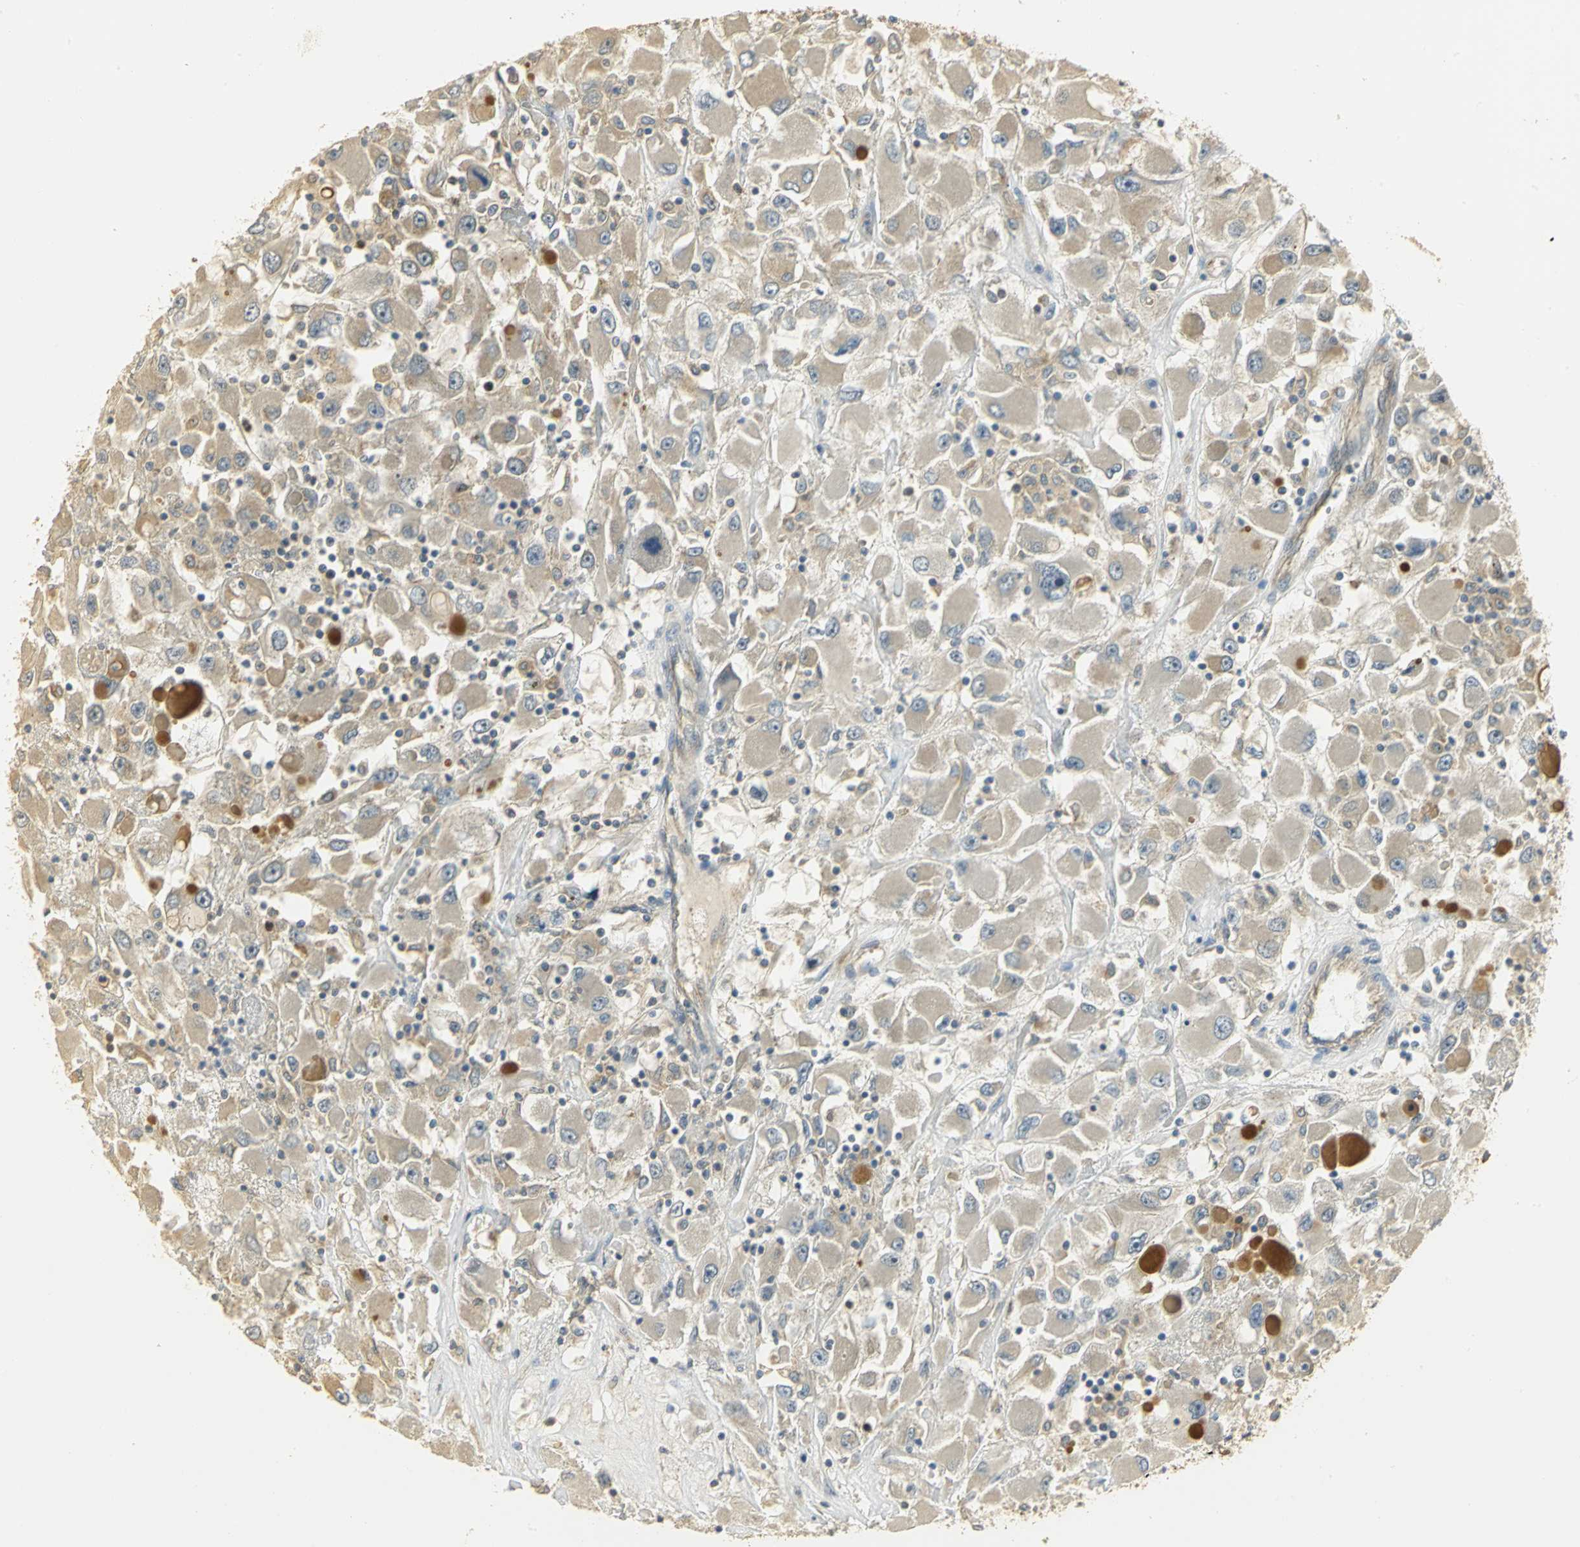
{"staining": {"intensity": "moderate", "quantity": ">75%", "location": "cytoplasmic/membranous"}, "tissue": "renal cancer", "cell_type": "Tumor cells", "image_type": "cancer", "snomed": [{"axis": "morphology", "description": "Adenocarcinoma, NOS"}, {"axis": "topography", "description": "Kidney"}], "caption": "IHC photomicrograph of adenocarcinoma (renal) stained for a protein (brown), which shows medium levels of moderate cytoplasmic/membranous staining in approximately >75% of tumor cells.", "gene": "RARS1", "patient": {"sex": "female", "age": 52}}